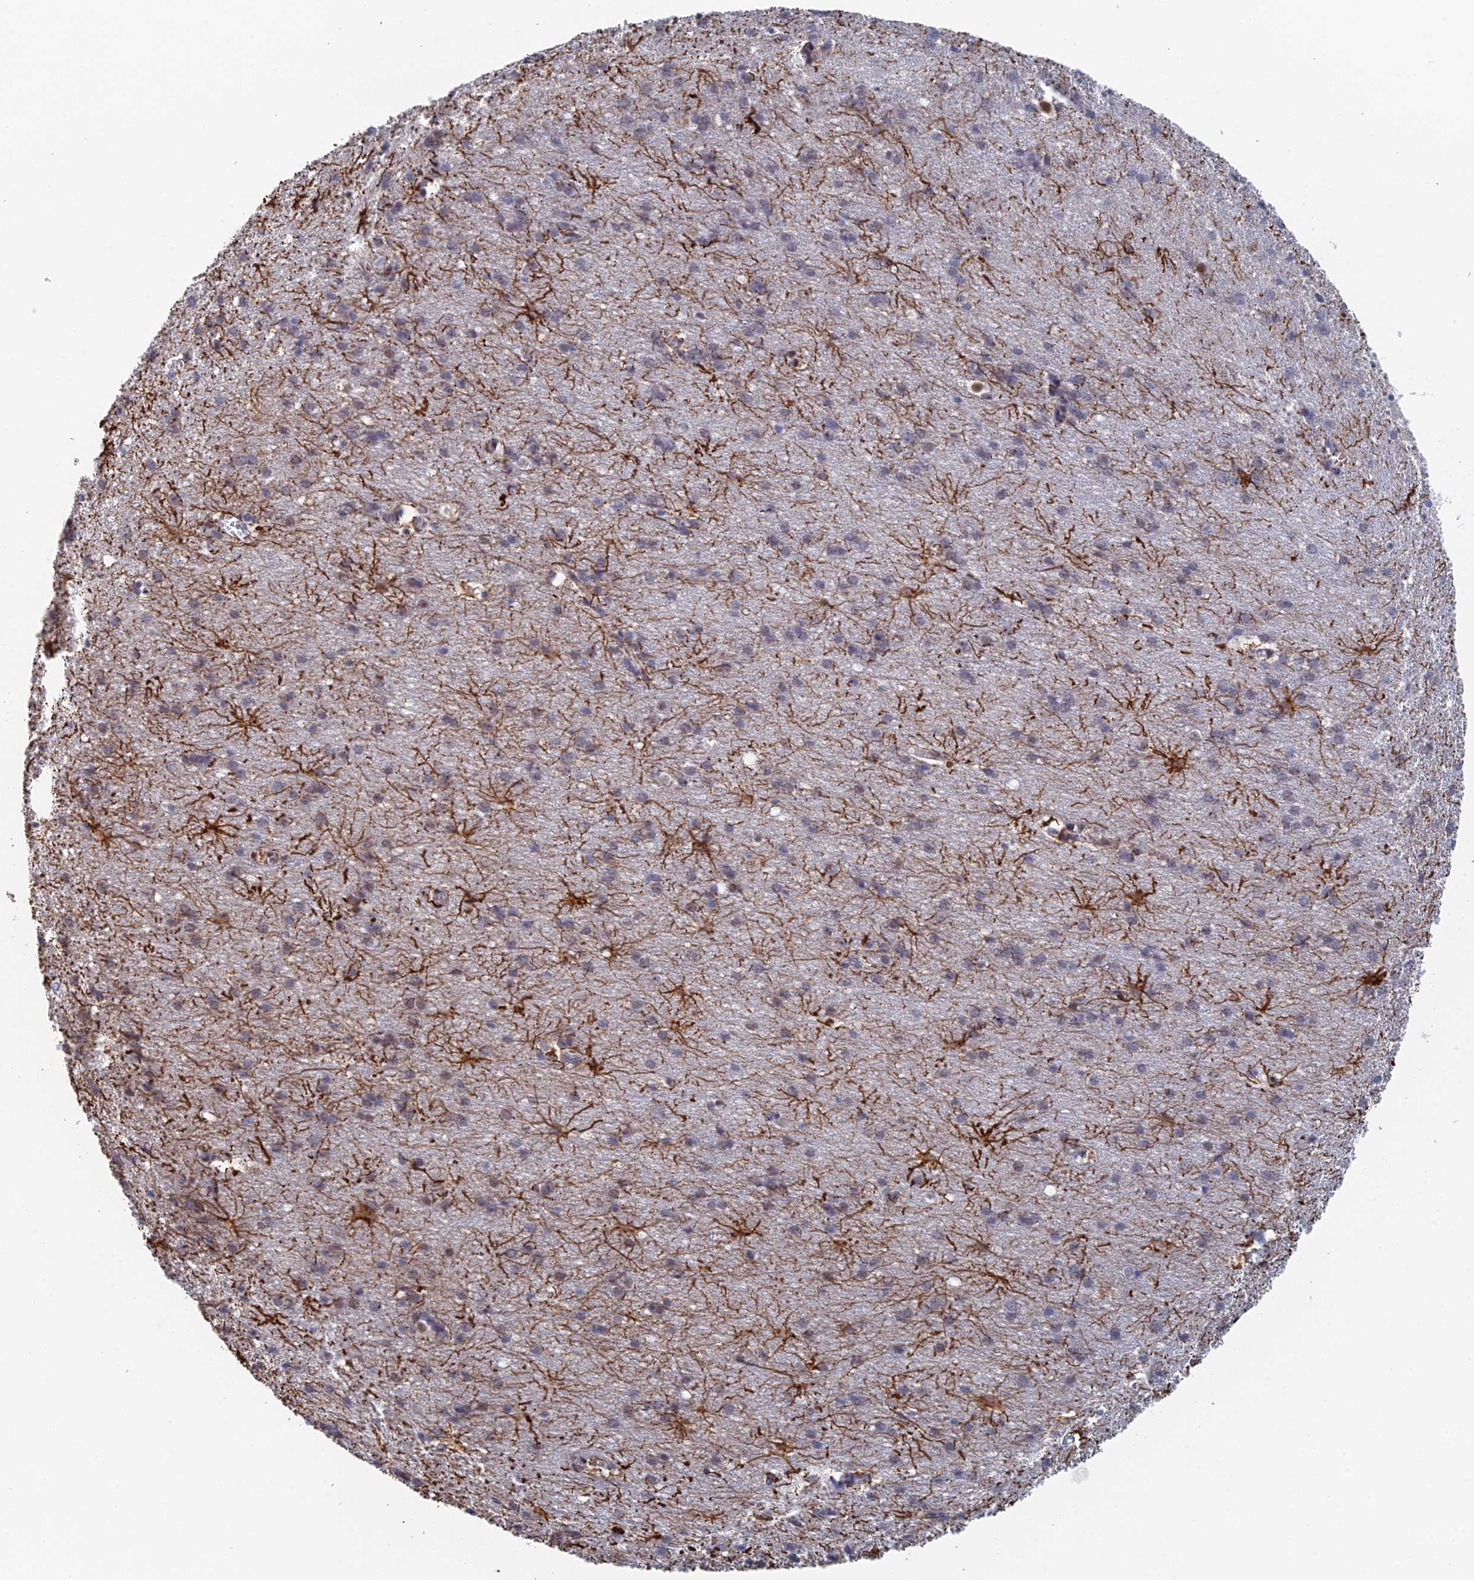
{"staining": {"intensity": "weak", "quantity": ">75%", "location": "cytoplasmic/membranous"}, "tissue": "cerebral cortex", "cell_type": "Endothelial cells", "image_type": "normal", "snomed": [{"axis": "morphology", "description": "Normal tissue, NOS"}, {"axis": "topography", "description": "Cerebral cortex"}], "caption": "IHC (DAB (3,3'-diaminobenzidine)) staining of normal human cerebral cortex demonstrates weak cytoplasmic/membranous protein staining in approximately >75% of endothelial cells. (DAB IHC with brightfield microscopy, high magnification).", "gene": "GMNC", "patient": {"sex": "male", "age": 54}}